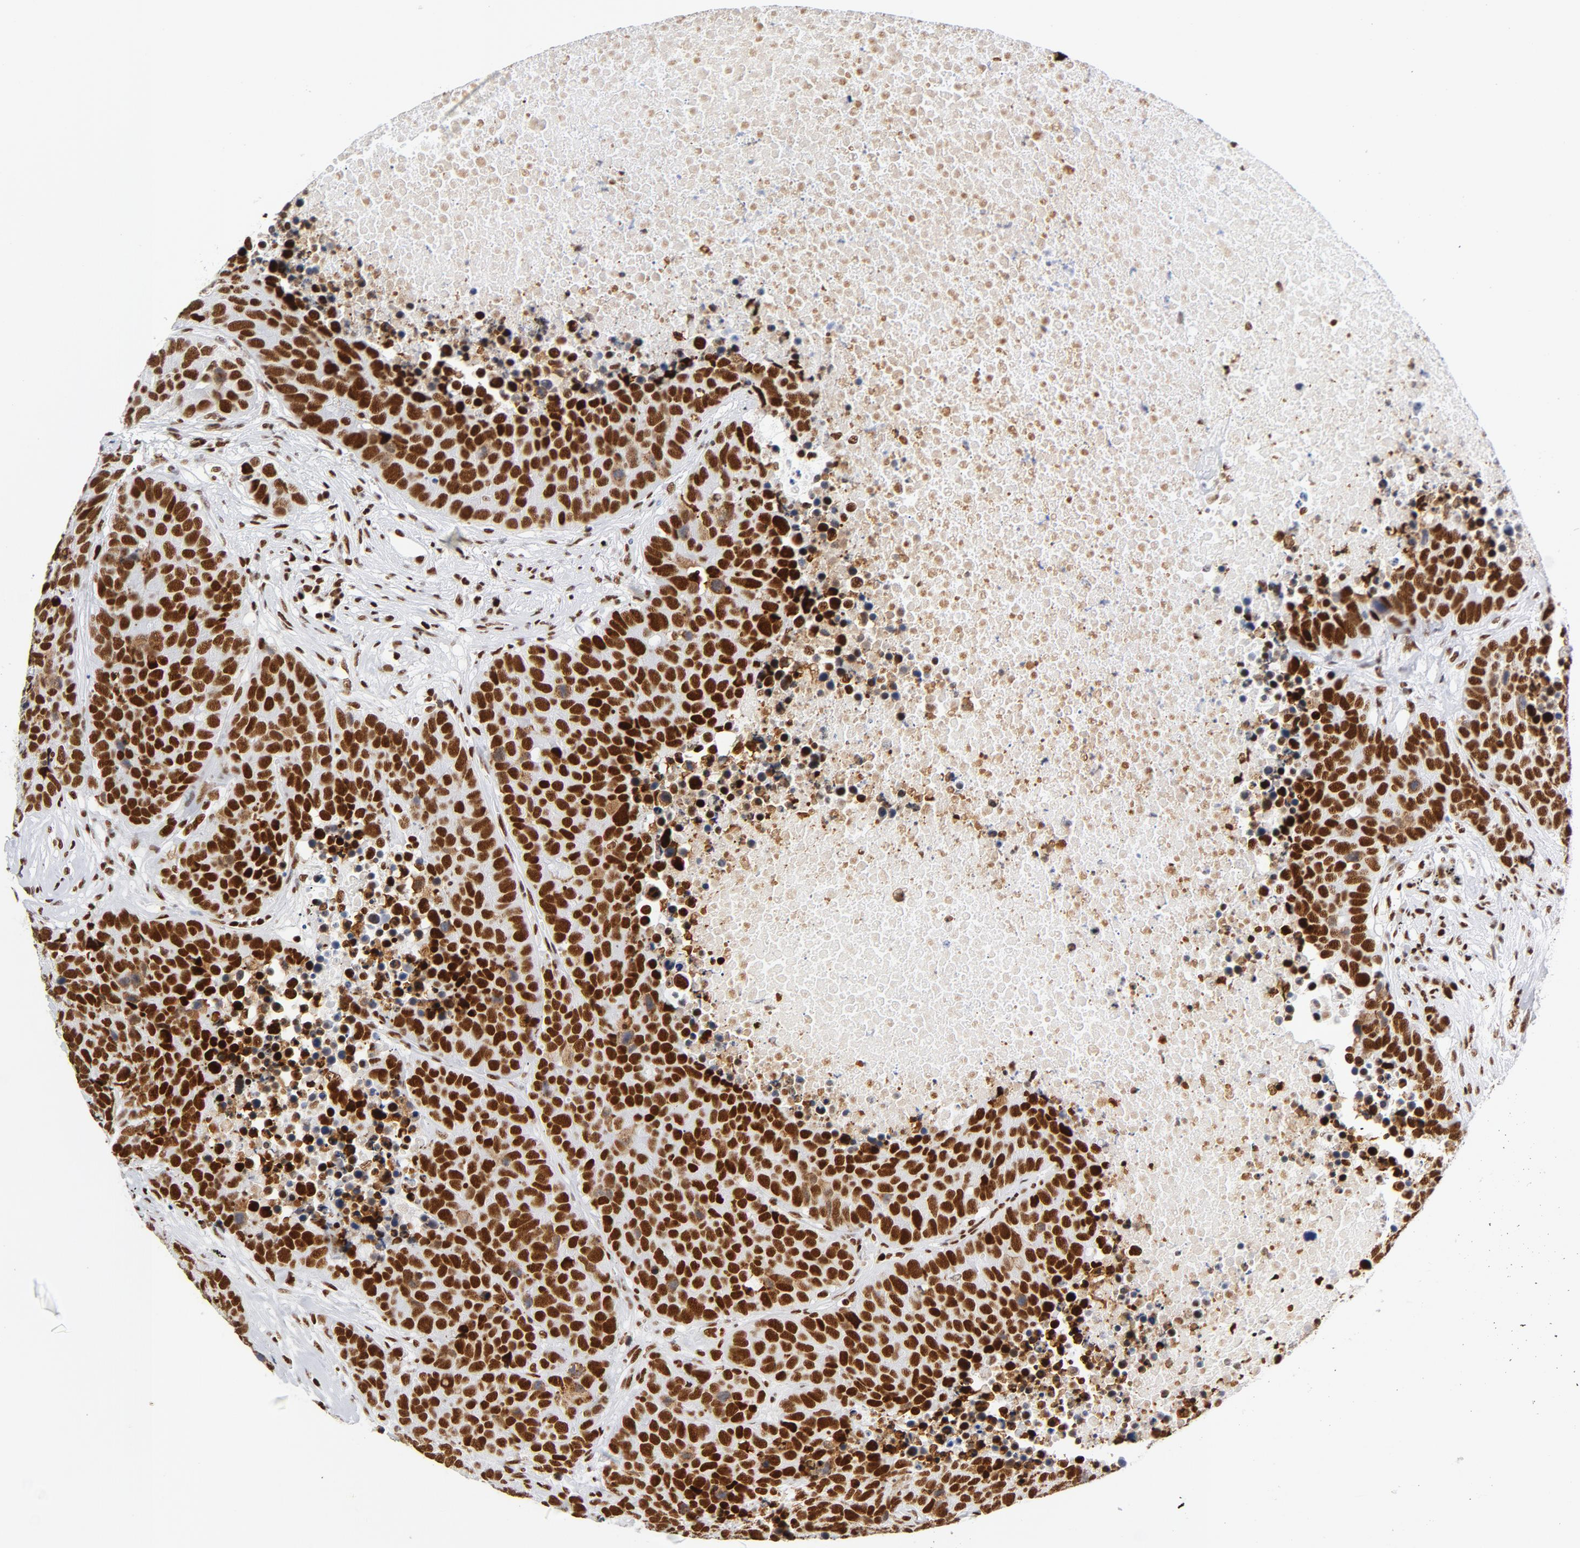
{"staining": {"intensity": "strong", "quantity": ">75%", "location": "nuclear"}, "tissue": "carcinoid", "cell_type": "Tumor cells", "image_type": "cancer", "snomed": [{"axis": "morphology", "description": "Carcinoid, malignant, NOS"}, {"axis": "topography", "description": "Lung"}], "caption": "Protein analysis of malignant carcinoid tissue shows strong nuclear staining in approximately >75% of tumor cells. The protein is stained brown, and the nuclei are stained in blue (DAB (3,3'-diaminobenzidine) IHC with brightfield microscopy, high magnification).", "gene": "XRCC5", "patient": {"sex": "male", "age": 60}}